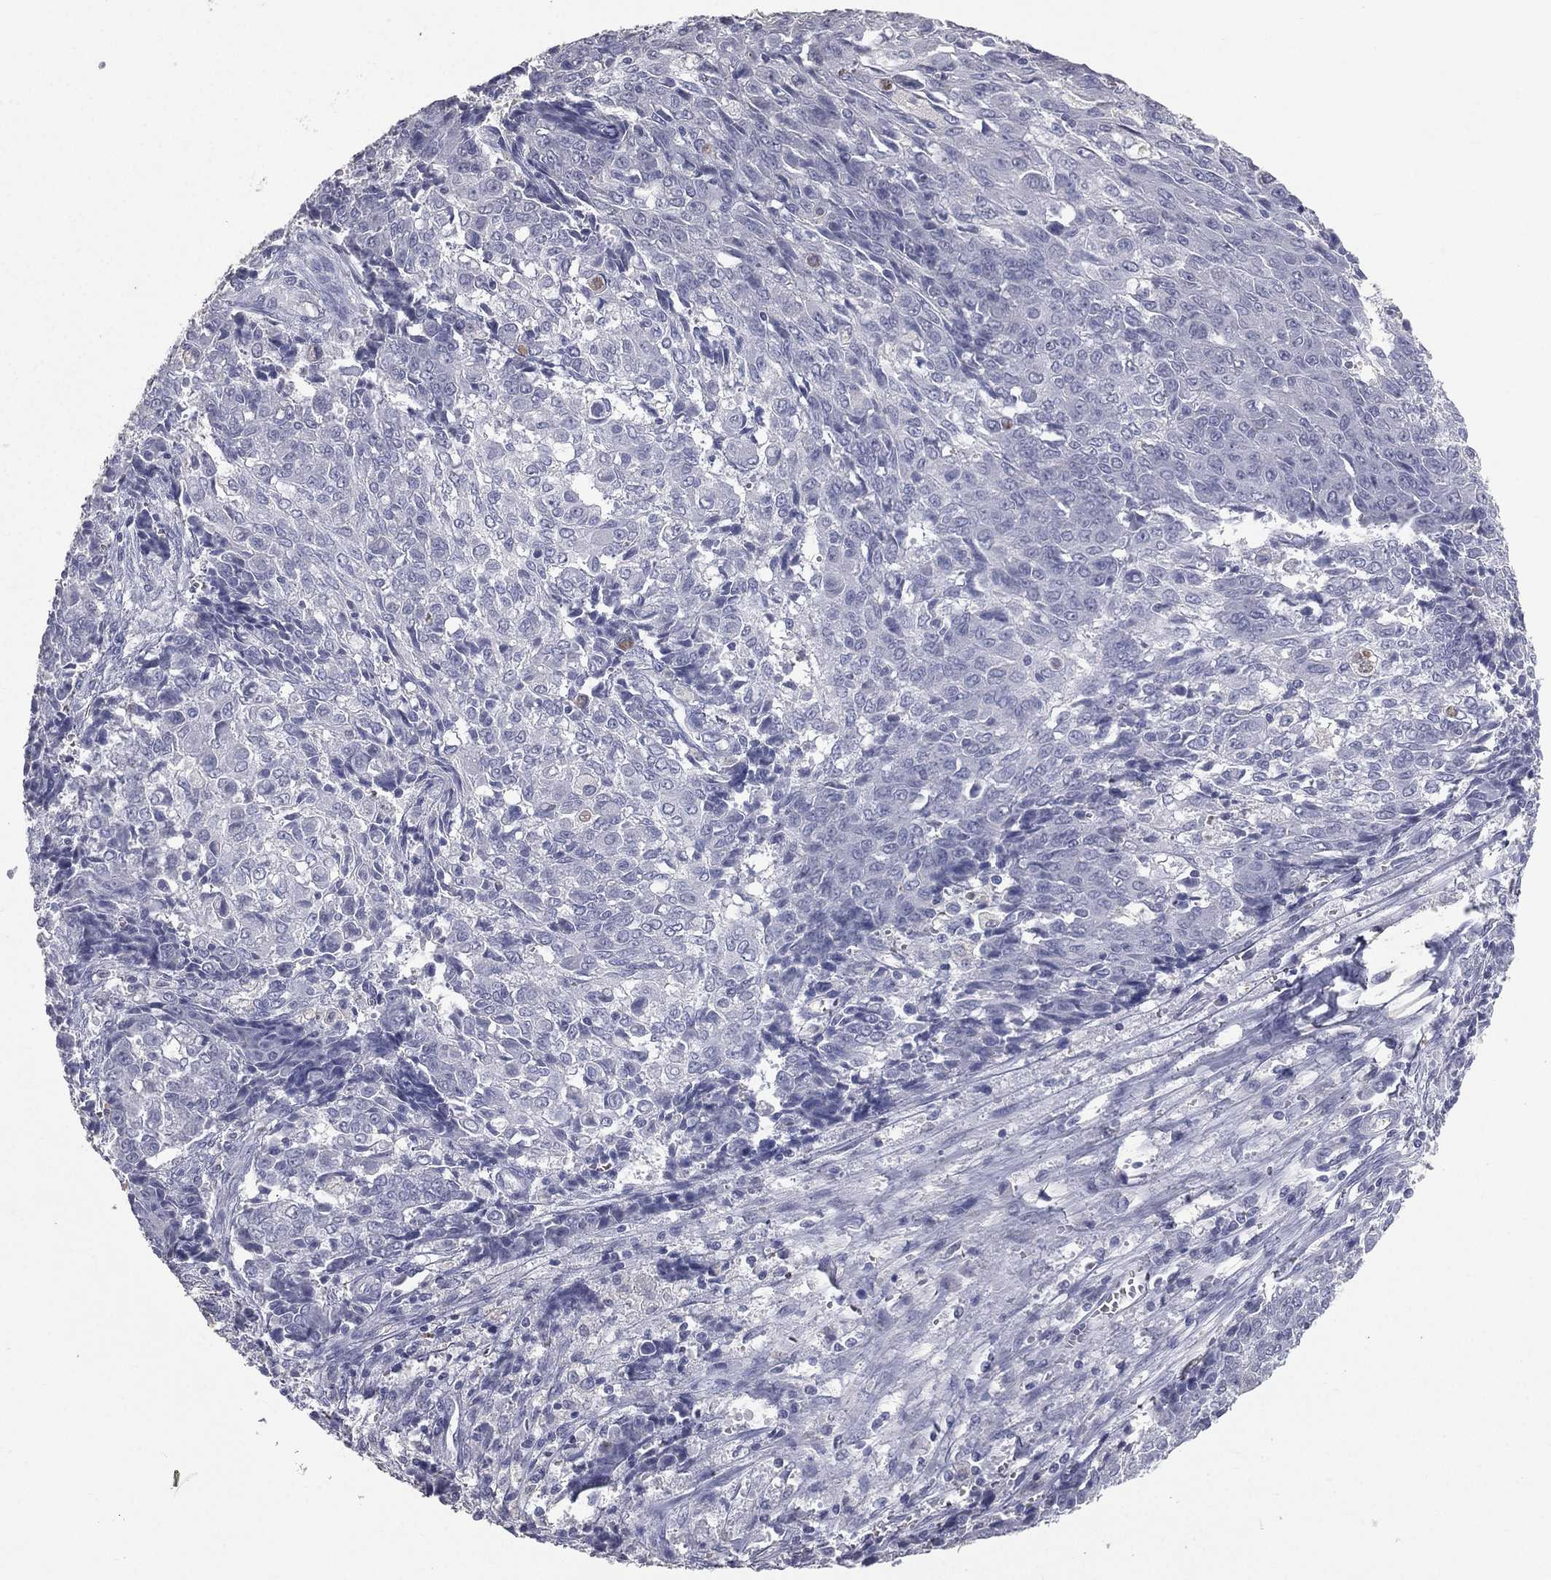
{"staining": {"intensity": "negative", "quantity": "none", "location": "none"}, "tissue": "ovarian cancer", "cell_type": "Tumor cells", "image_type": "cancer", "snomed": [{"axis": "morphology", "description": "Carcinoma, endometroid"}, {"axis": "topography", "description": "Ovary"}], "caption": "Tumor cells show no significant expression in ovarian cancer. Nuclei are stained in blue.", "gene": "ESX1", "patient": {"sex": "female", "age": 42}}